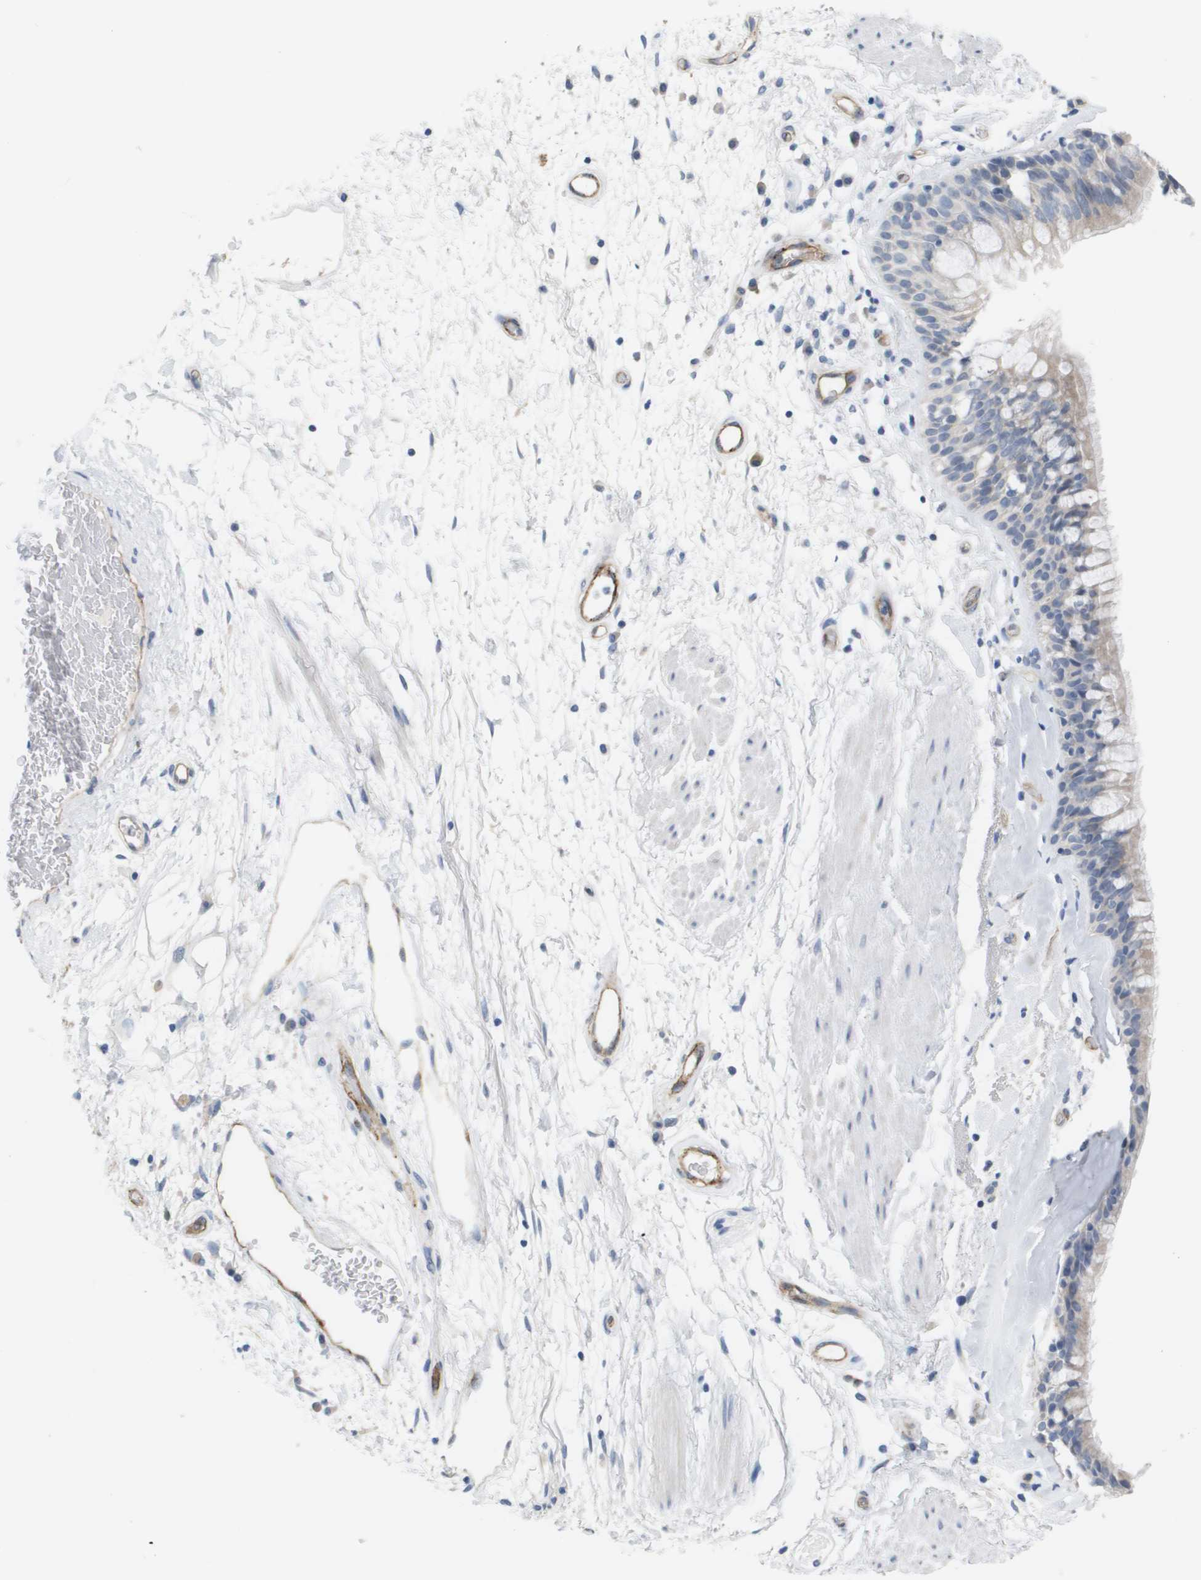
{"staining": {"intensity": "weak", "quantity": "<25%", "location": "cytoplasmic/membranous"}, "tissue": "bronchus", "cell_type": "Respiratory epithelial cells", "image_type": "normal", "snomed": [{"axis": "morphology", "description": "Normal tissue, NOS"}, {"axis": "morphology", "description": "Adenocarcinoma, NOS"}, {"axis": "topography", "description": "Bronchus"}, {"axis": "topography", "description": "Lung"}], "caption": "Bronchus was stained to show a protein in brown. There is no significant expression in respiratory epithelial cells.", "gene": "ANGPT2", "patient": {"sex": "female", "age": 54}}